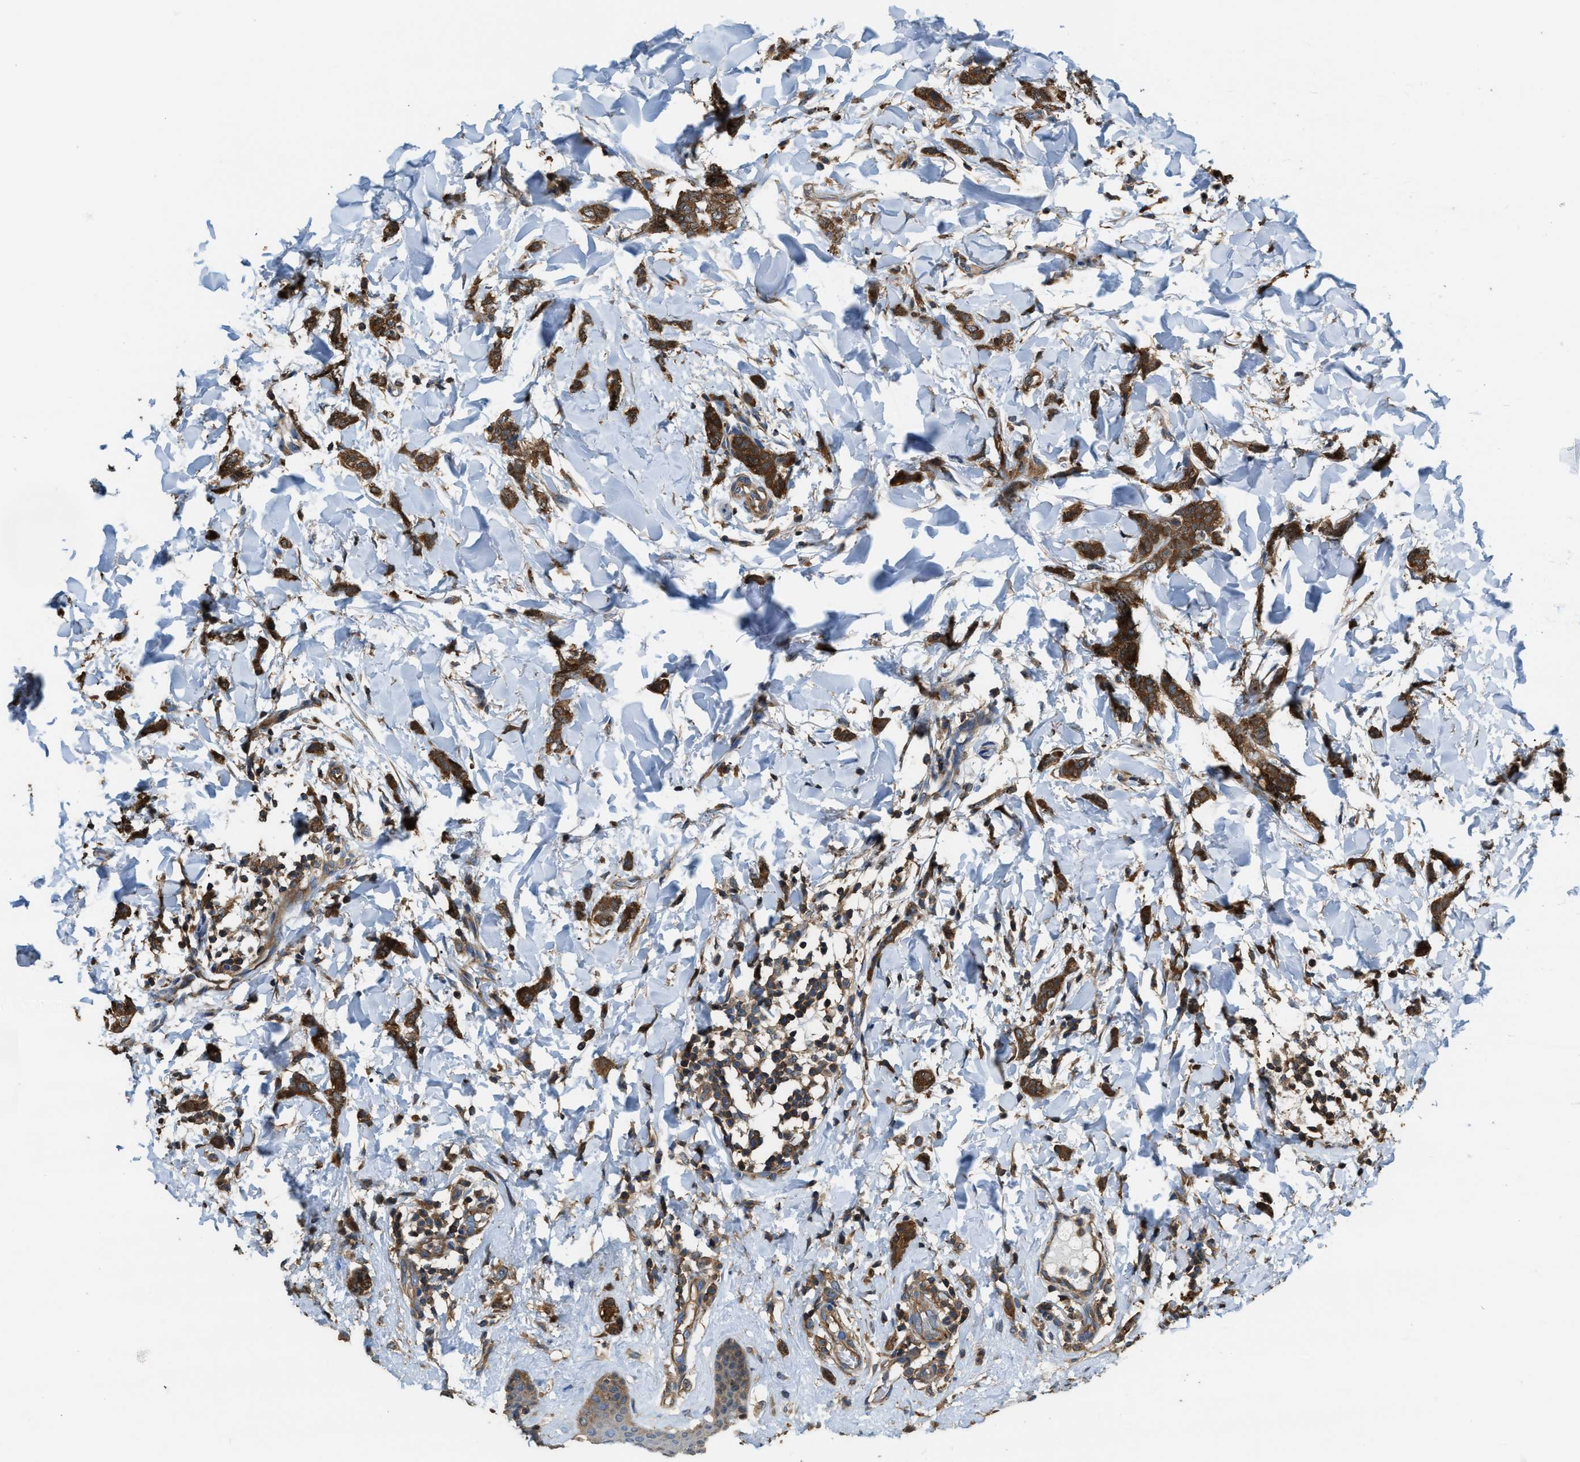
{"staining": {"intensity": "strong", "quantity": ">75%", "location": "cytoplasmic/membranous"}, "tissue": "breast cancer", "cell_type": "Tumor cells", "image_type": "cancer", "snomed": [{"axis": "morphology", "description": "Lobular carcinoma"}, {"axis": "topography", "description": "Skin"}, {"axis": "topography", "description": "Breast"}], "caption": "Breast cancer (lobular carcinoma) was stained to show a protein in brown. There is high levels of strong cytoplasmic/membranous expression in about >75% of tumor cells. (IHC, brightfield microscopy, high magnification).", "gene": "ATIC", "patient": {"sex": "female", "age": 46}}